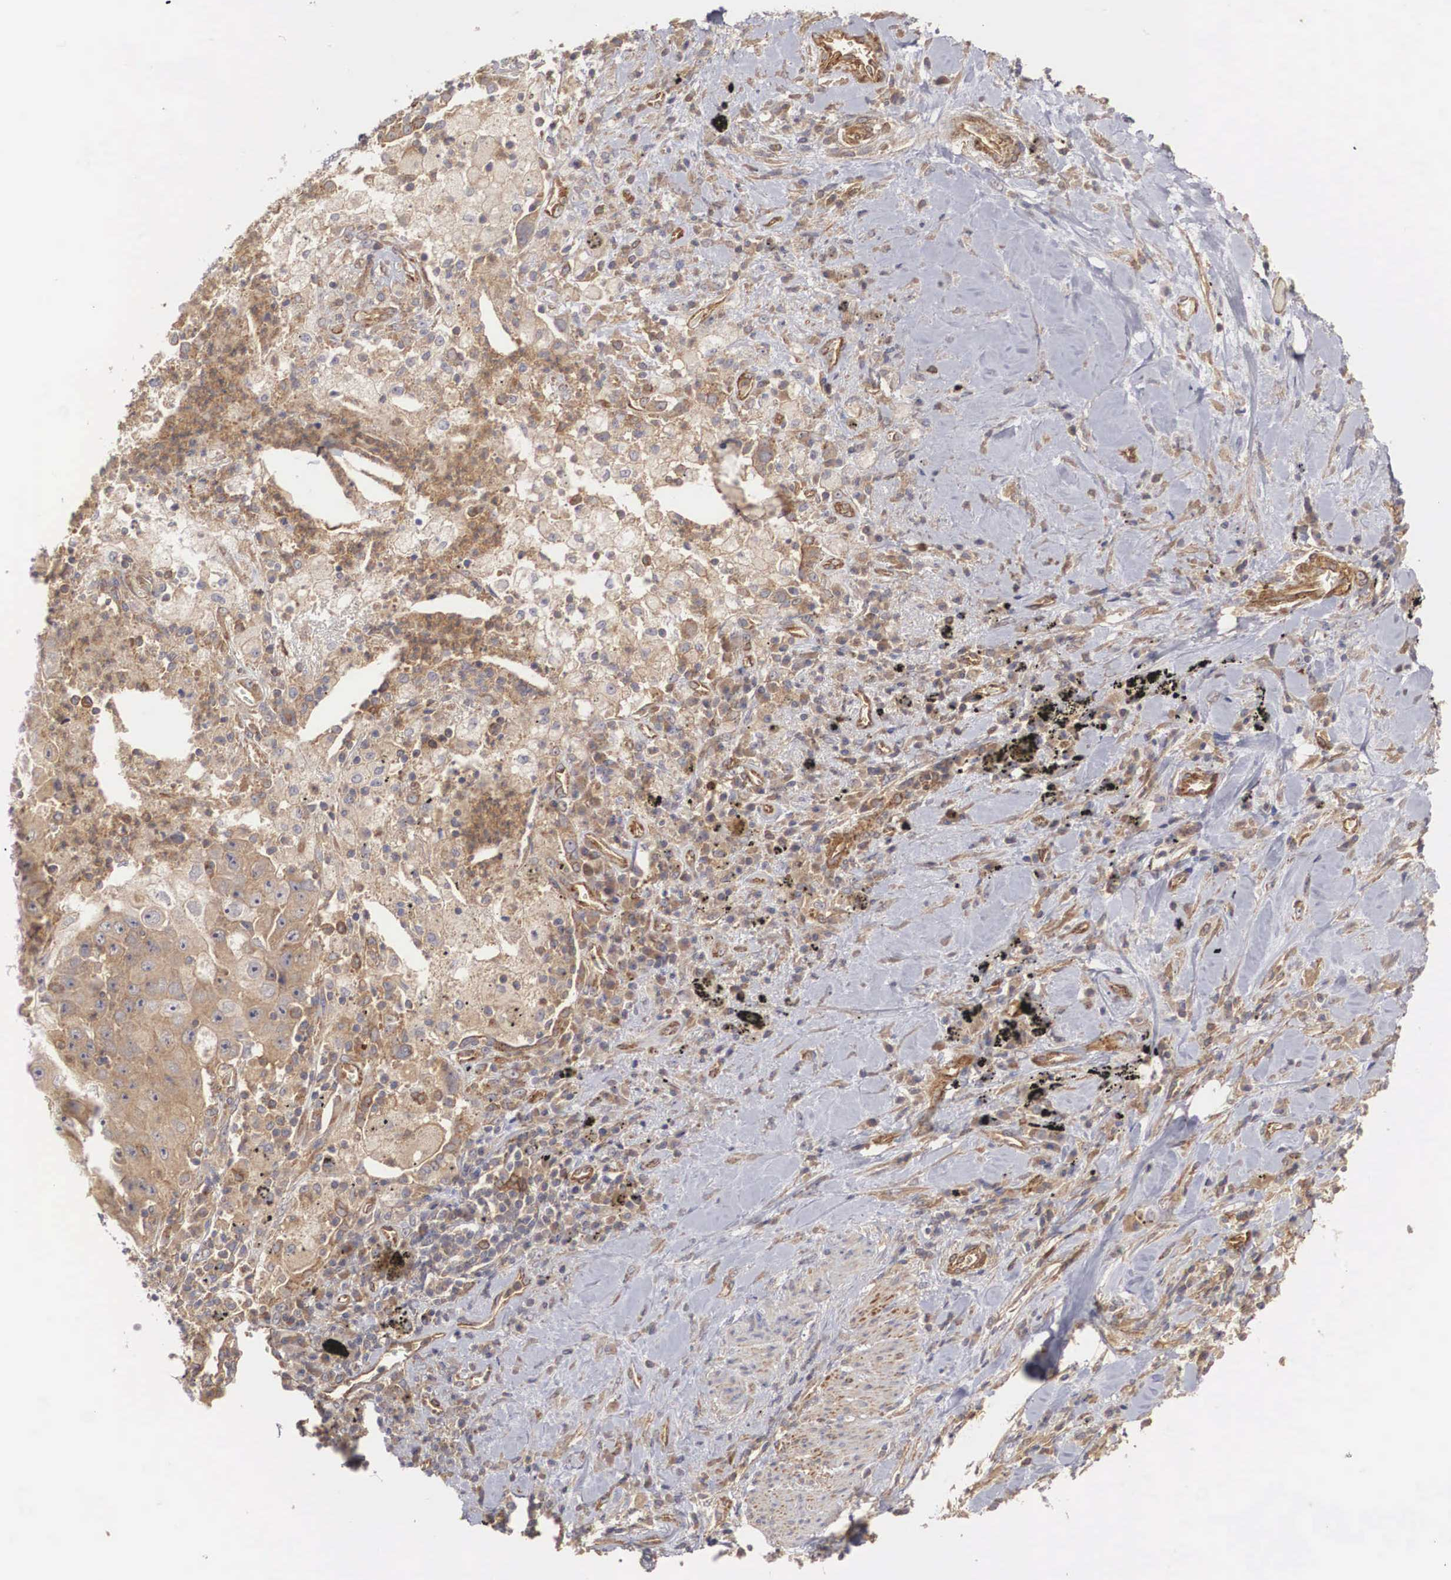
{"staining": {"intensity": "moderate", "quantity": ">75%", "location": "cytoplasmic/membranous"}, "tissue": "lung cancer", "cell_type": "Tumor cells", "image_type": "cancer", "snomed": [{"axis": "morphology", "description": "Squamous cell carcinoma, NOS"}, {"axis": "topography", "description": "Lung"}], "caption": "Human lung squamous cell carcinoma stained with a protein marker reveals moderate staining in tumor cells.", "gene": "ARMCX4", "patient": {"sex": "male", "age": 64}}